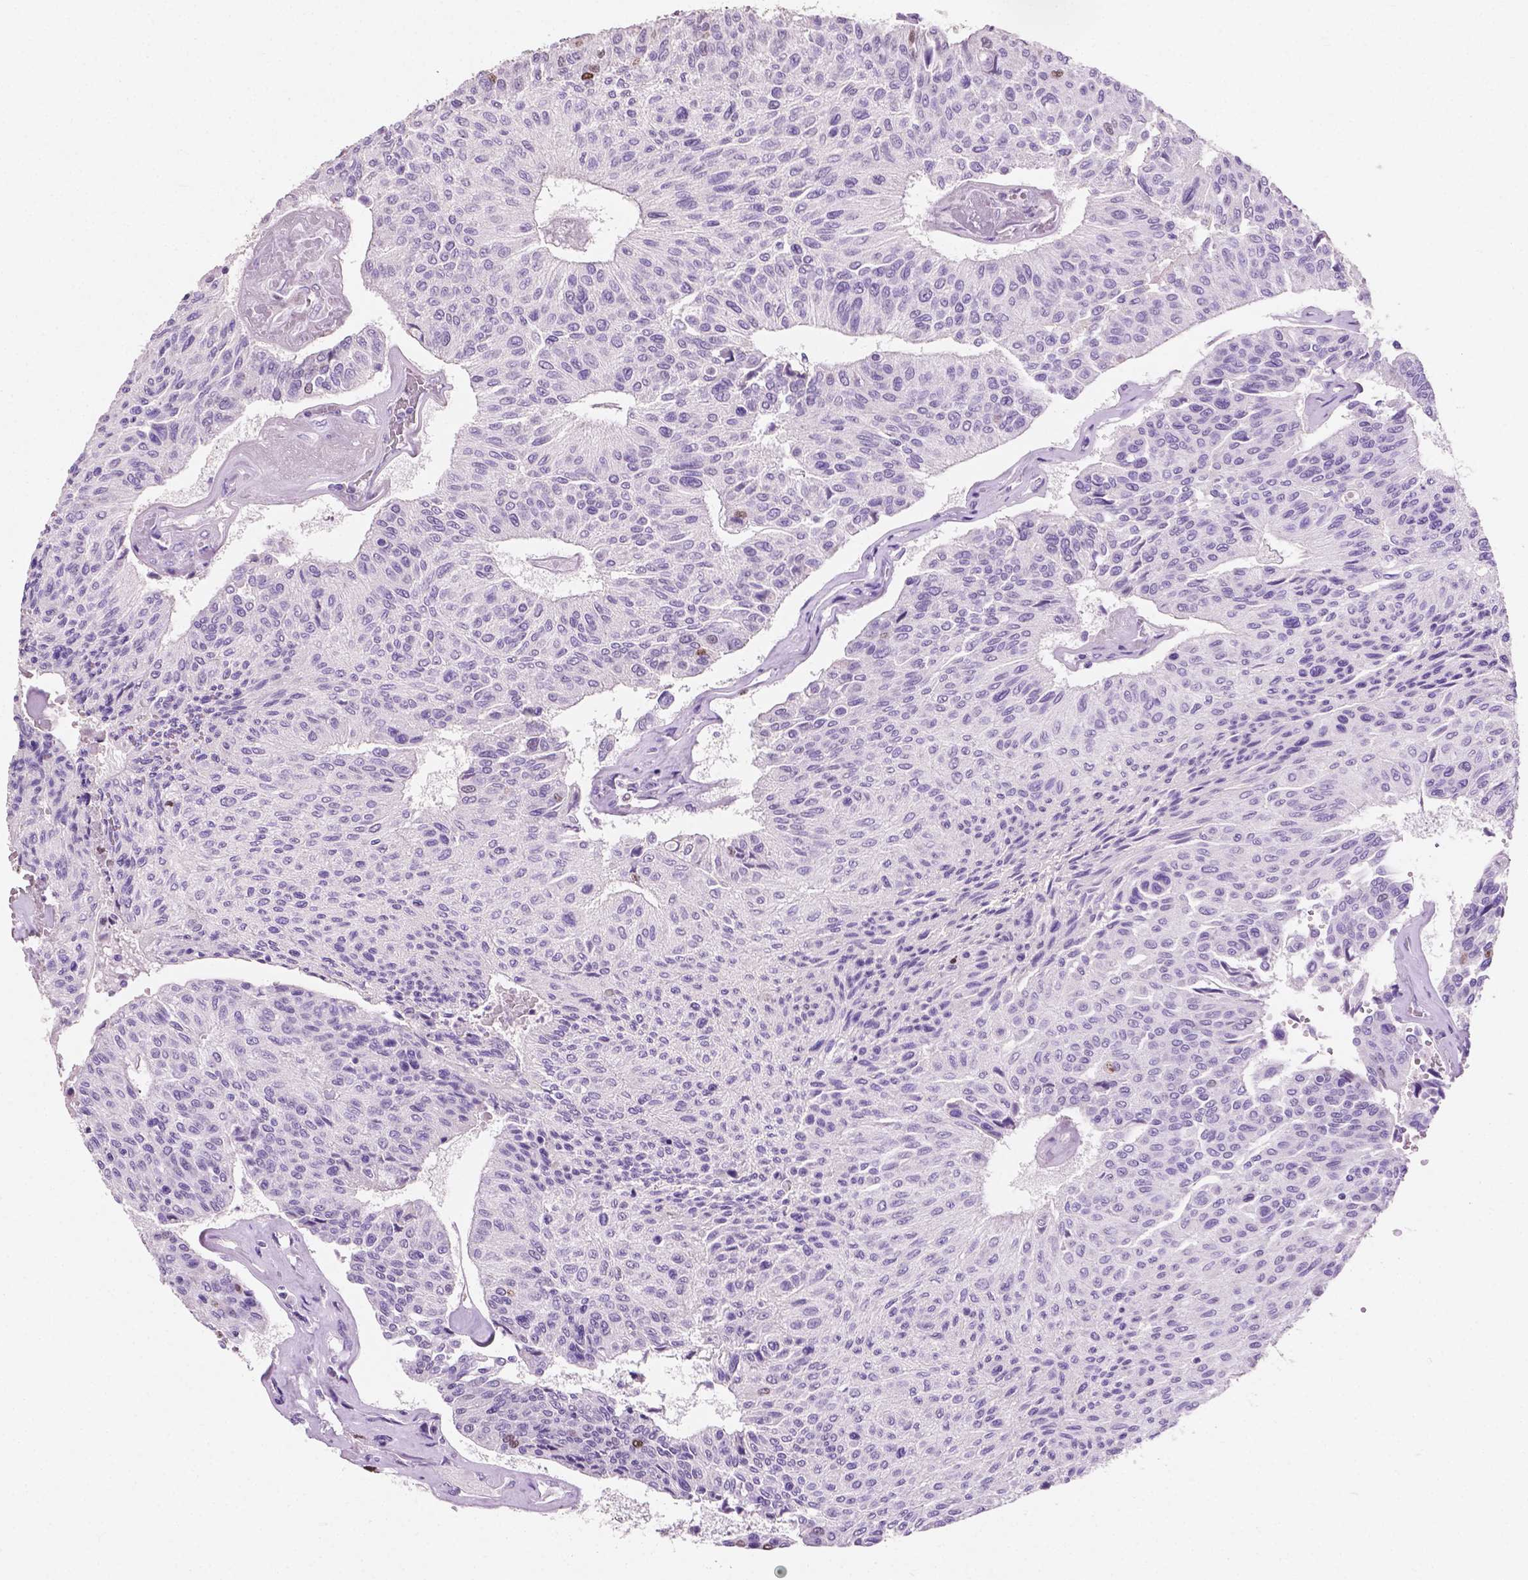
{"staining": {"intensity": "moderate", "quantity": "<25%", "location": "nuclear"}, "tissue": "urothelial cancer", "cell_type": "Tumor cells", "image_type": "cancer", "snomed": [{"axis": "morphology", "description": "Urothelial carcinoma, High grade"}, {"axis": "topography", "description": "Urinary bladder"}], "caption": "Human high-grade urothelial carcinoma stained with a brown dye displays moderate nuclear positive staining in about <25% of tumor cells.", "gene": "SIAH2", "patient": {"sex": "male", "age": 66}}